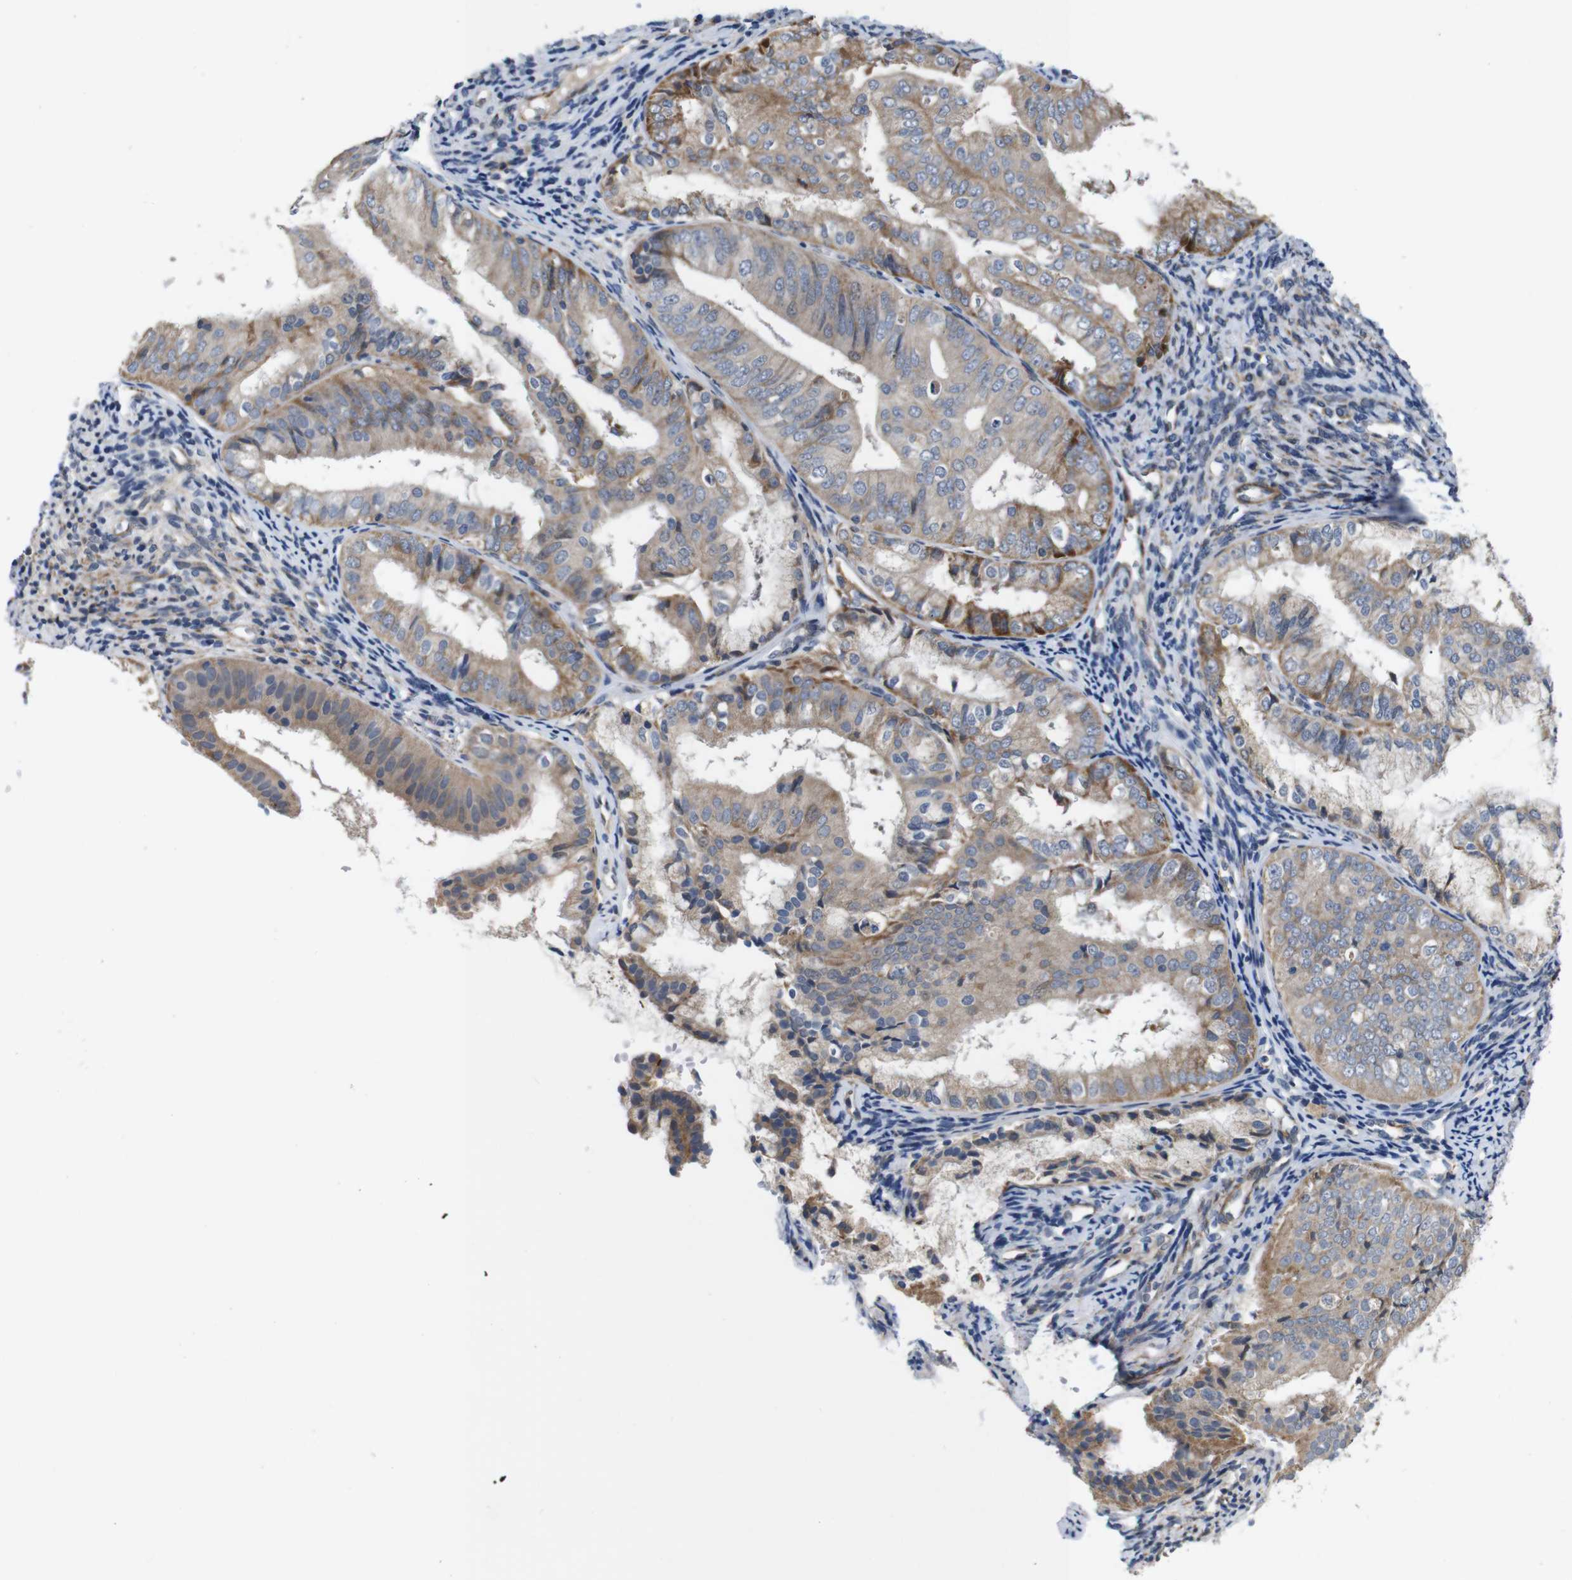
{"staining": {"intensity": "weak", "quantity": ">75%", "location": "cytoplasmic/membranous"}, "tissue": "endometrial cancer", "cell_type": "Tumor cells", "image_type": "cancer", "snomed": [{"axis": "morphology", "description": "Adenocarcinoma, NOS"}, {"axis": "topography", "description": "Endometrium"}], "caption": "About >75% of tumor cells in endometrial cancer (adenocarcinoma) exhibit weak cytoplasmic/membranous protein staining as visualized by brown immunohistochemical staining.", "gene": "GGT7", "patient": {"sex": "female", "age": 63}}